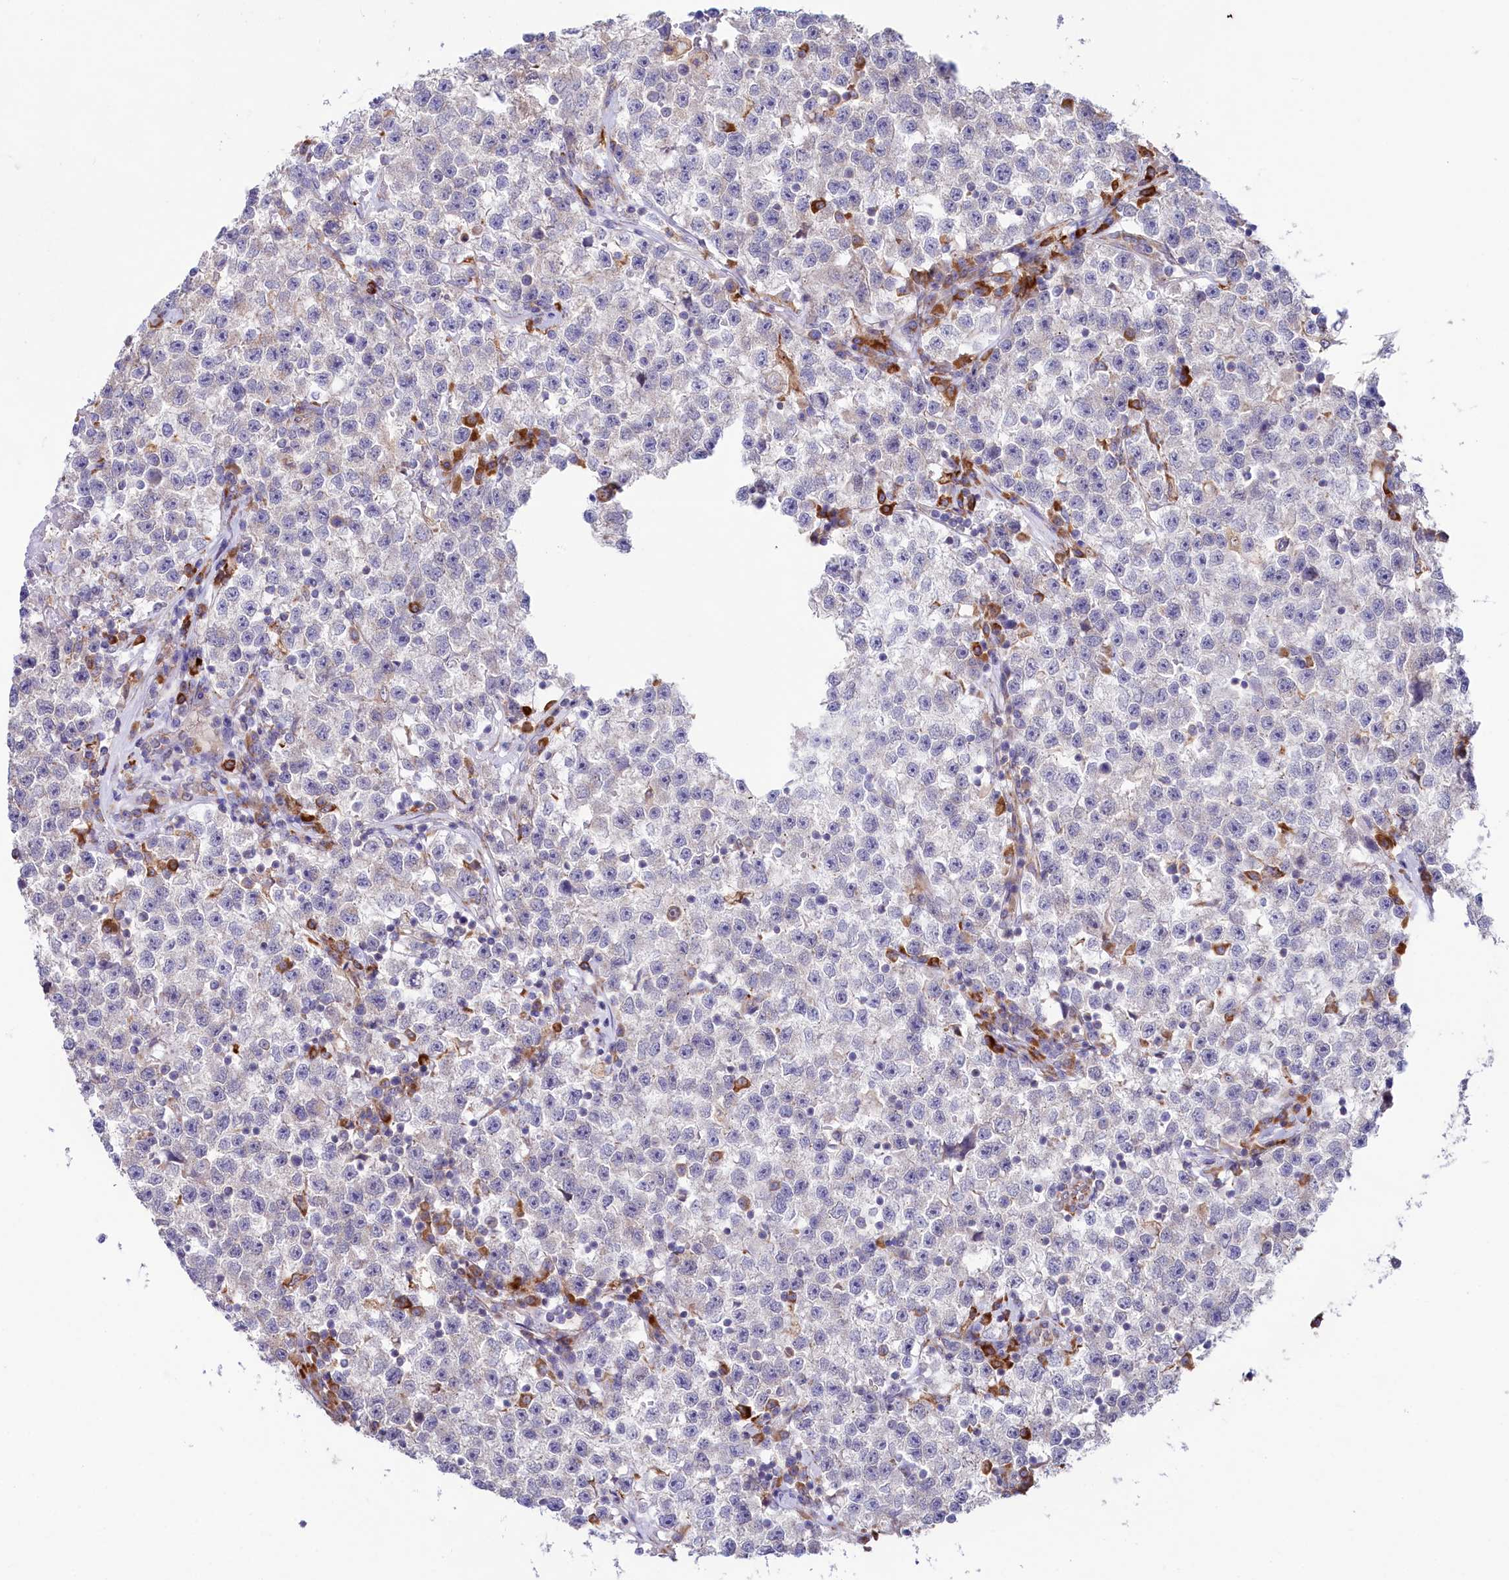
{"staining": {"intensity": "negative", "quantity": "none", "location": "none"}, "tissue": "testis cancer", "cell_type": "Tumor cells", "image_type": "cancer", "snomed": [{"axis": "morphology", "description": "Seminoma, NOS"}, {"axis": "topography", "description": "Testis"}], "caption": "Tumor cells show no significant protein staining in testis cancer.", "gene": "CHID1", "patient": {"sex": "male", "age": 22}}